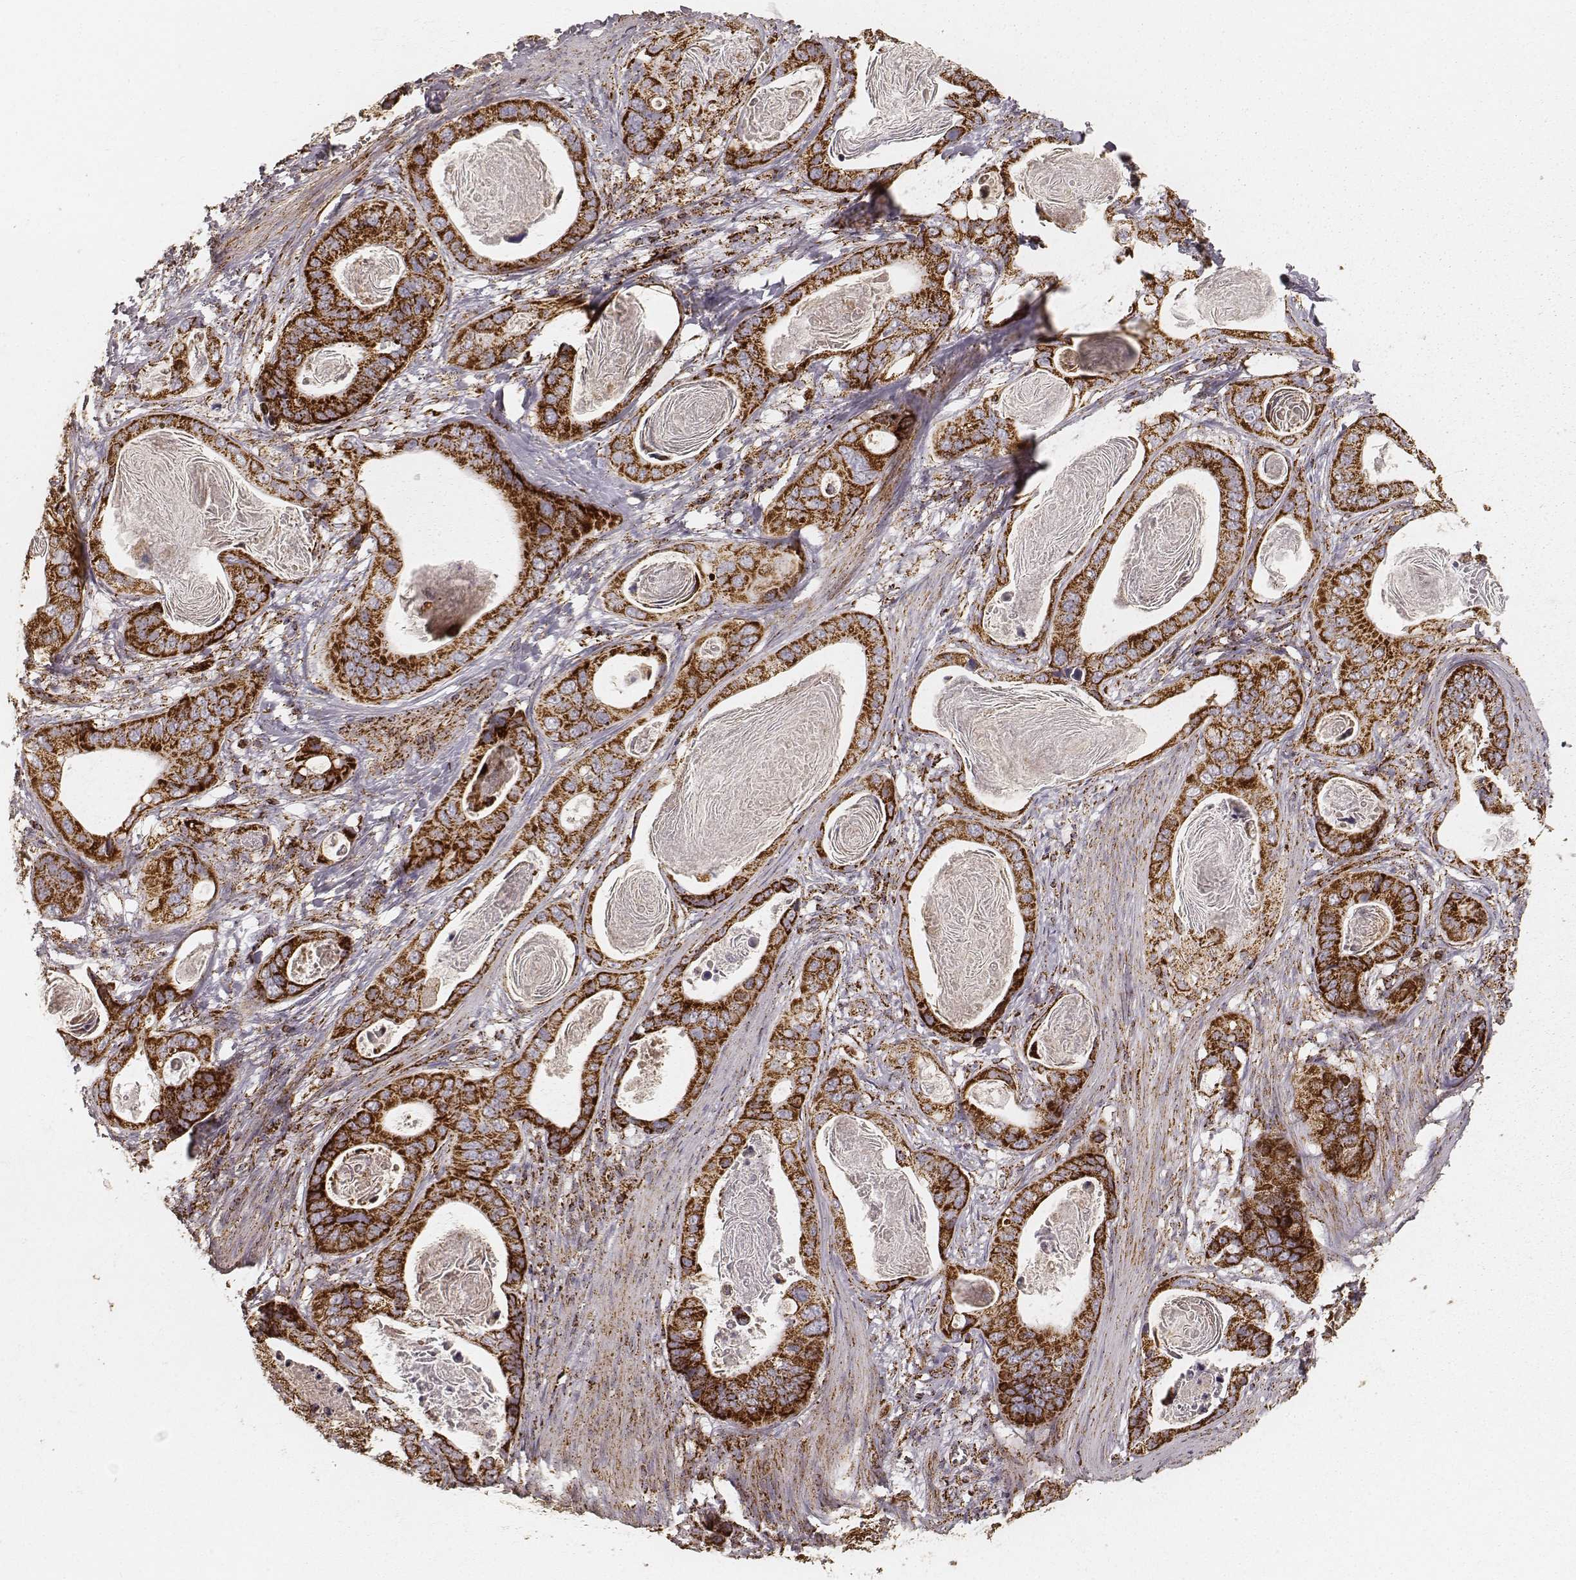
{"staining": {"intensity": "strong", "quantity": ">75%", "location": "cytoplasmic/membranous"}, "tissue": "stomach cancer", "cell_type": "Tumor cells", "image_type": "cancer", "snomed": [{"axis": "morphology", "description": "Adenocarcinoma, NOS"}, {"axis": "topography", "description": "Stomach"}], "caption": "DAB (3,3'-diaminobenzidine) immunohistochemical staining of human stomach adenocarcinoma shows strong cytoplasmic/membranous protein positivity in about >75% of tumor cells. (Brightfield microscopy of DAB IHC at high magnification).", "gene": "CS", "patient": {"sex": "male", "age": 84}}